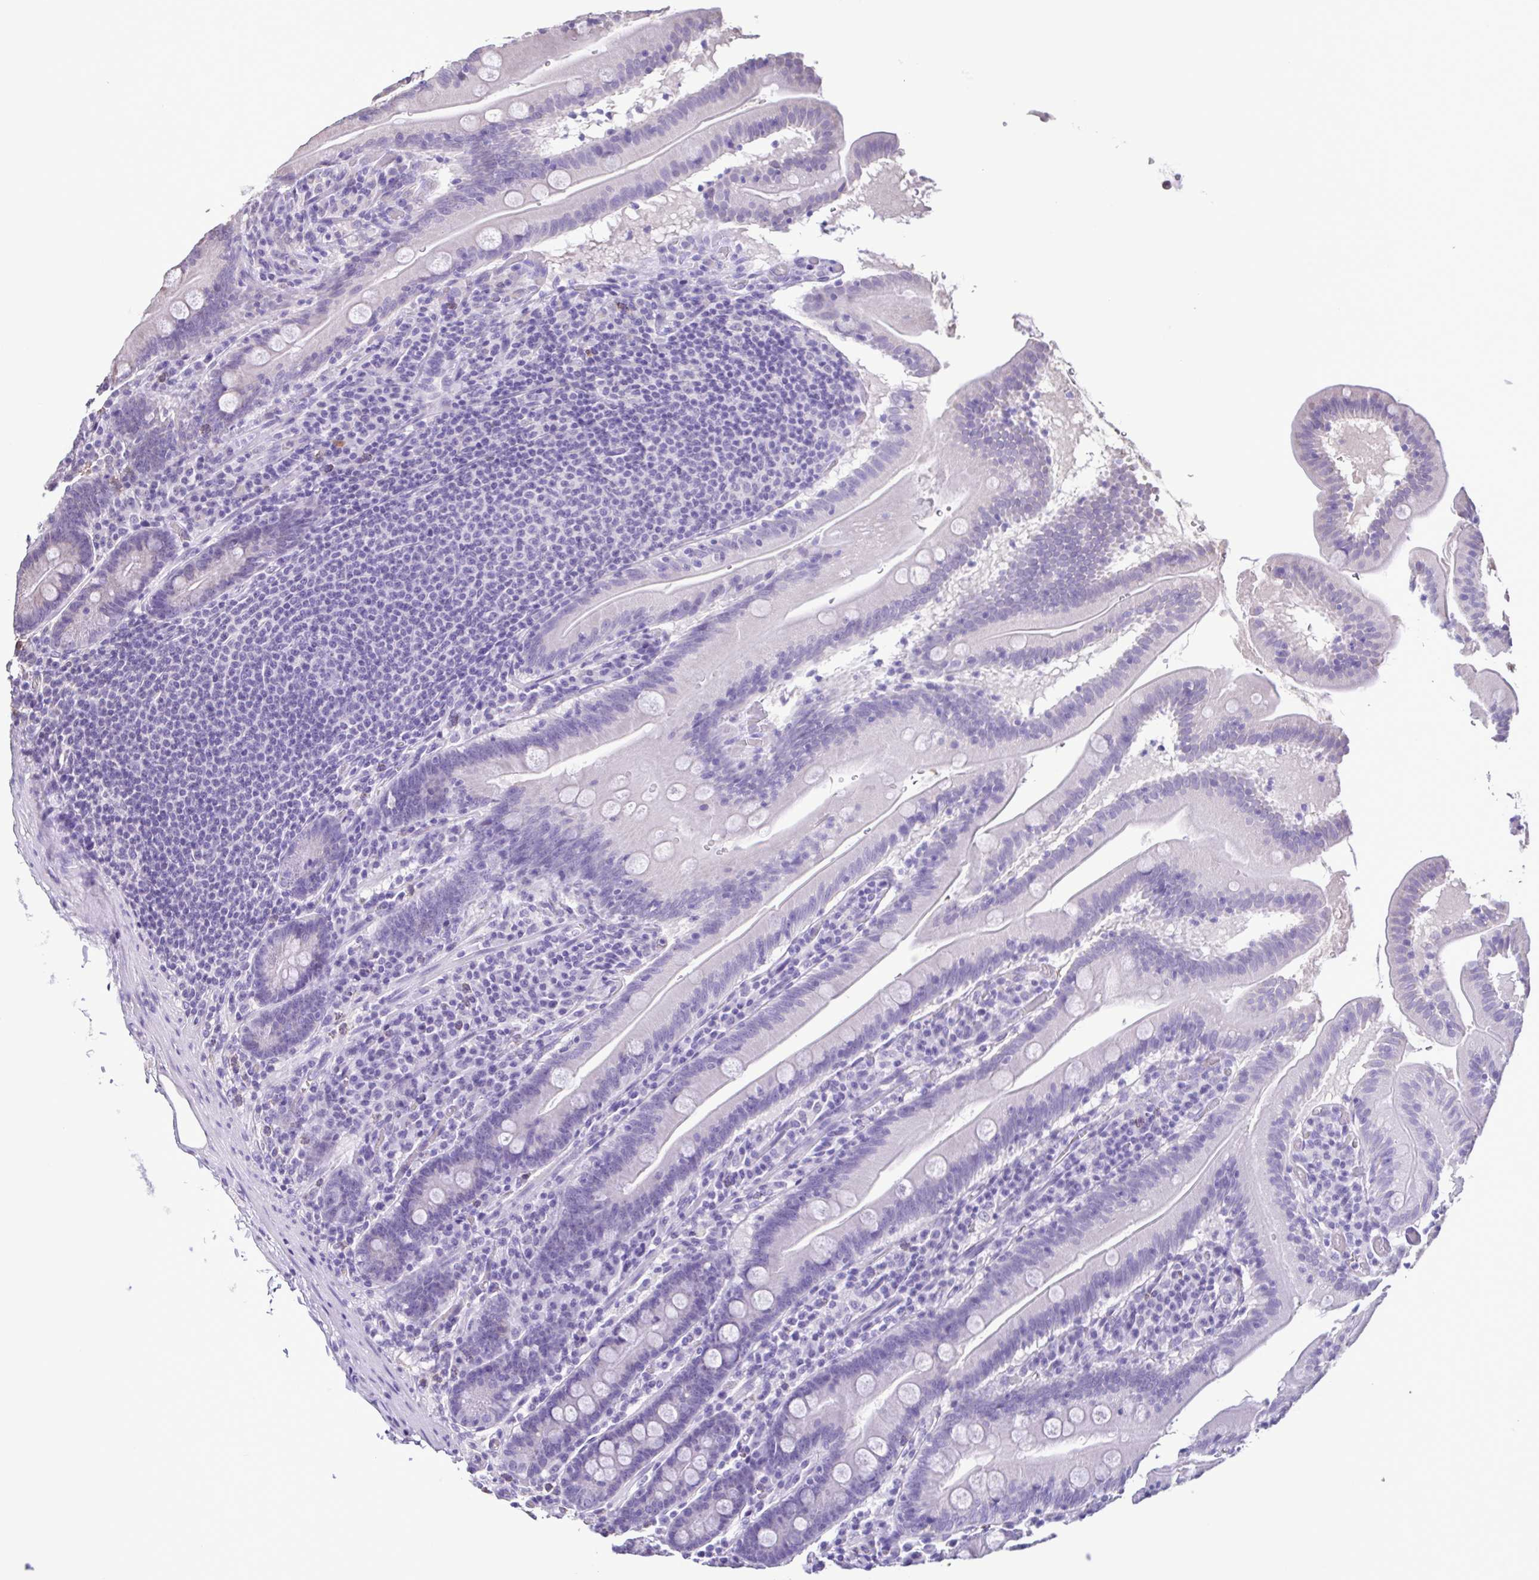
{"staining": {"intensity": "negative", "quantity": "none", "location": "none"}, "tissue": "small intestine", "cell_type": "Glandular cells", "image_type": "normal", "snomed": [{"axis": "morphology", "description": "Normal tissue, NOS"}, {"axis": "topography", "description": "Small intestine"}], "caption": "This is a image of IHC staining of unremarkable small intestine, which shows no expression in glandular cells.", "gene": "CBY2", "patient": {"sex": "male", "age": 37}}